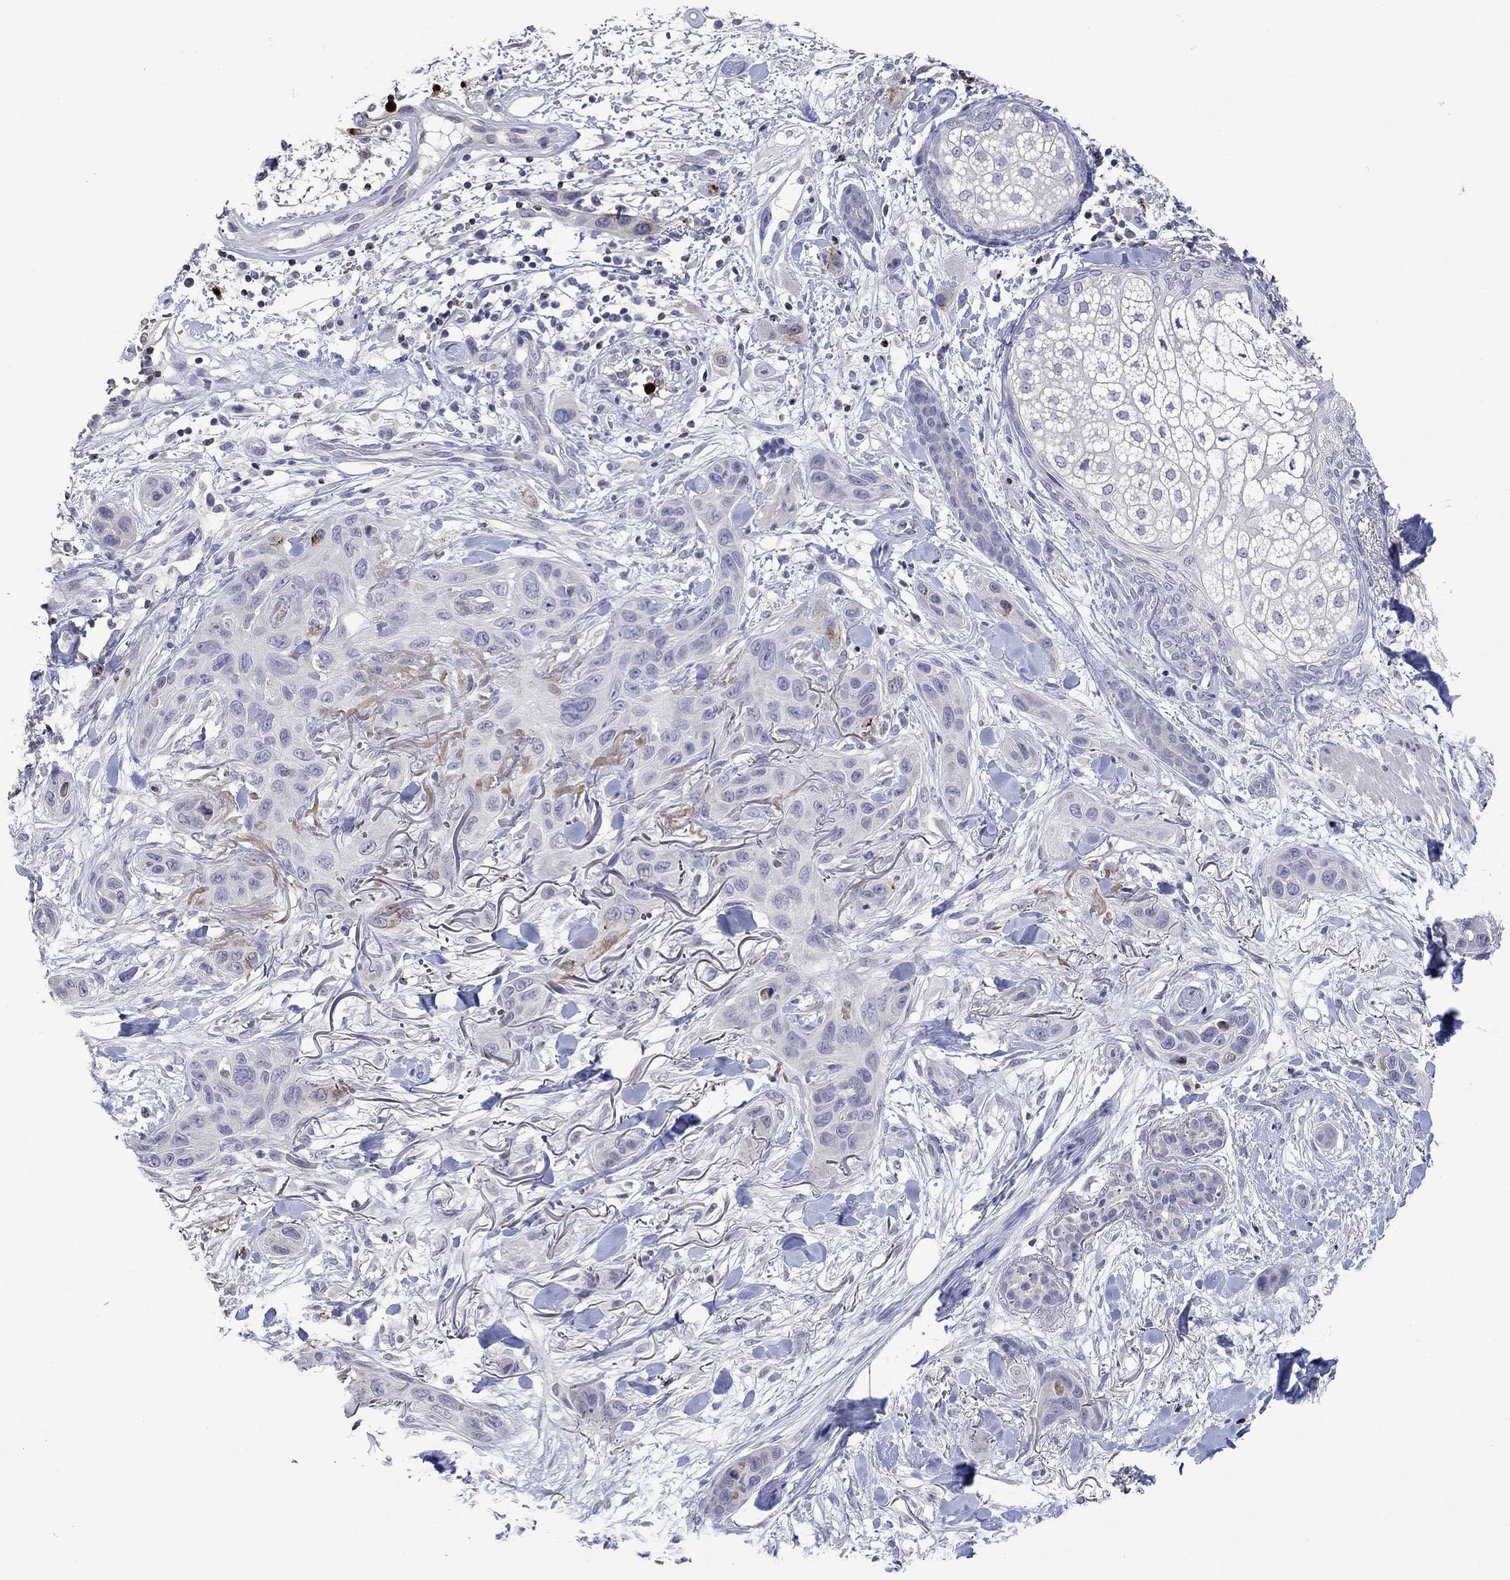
{"staining": {"intensity": "negative", "quantity": "none", "location": "none"}, "tissue": "skin cancer", "cell_type": "Tumor cells", "image_type": "cancer", "snomed": [{"axis": "morphology", "description": "Squamous cell carcinoma, NOS"}, {"axis": "topography", "description": "Skin"}], "caption": "Skin squamous cell carcinoma was stained to show a protein in brown. There is no significant staining in tumor cells. Nuclei are stained in blue.", "gene": "CCL5", "patient": {"sex": "male", "age": 78}}